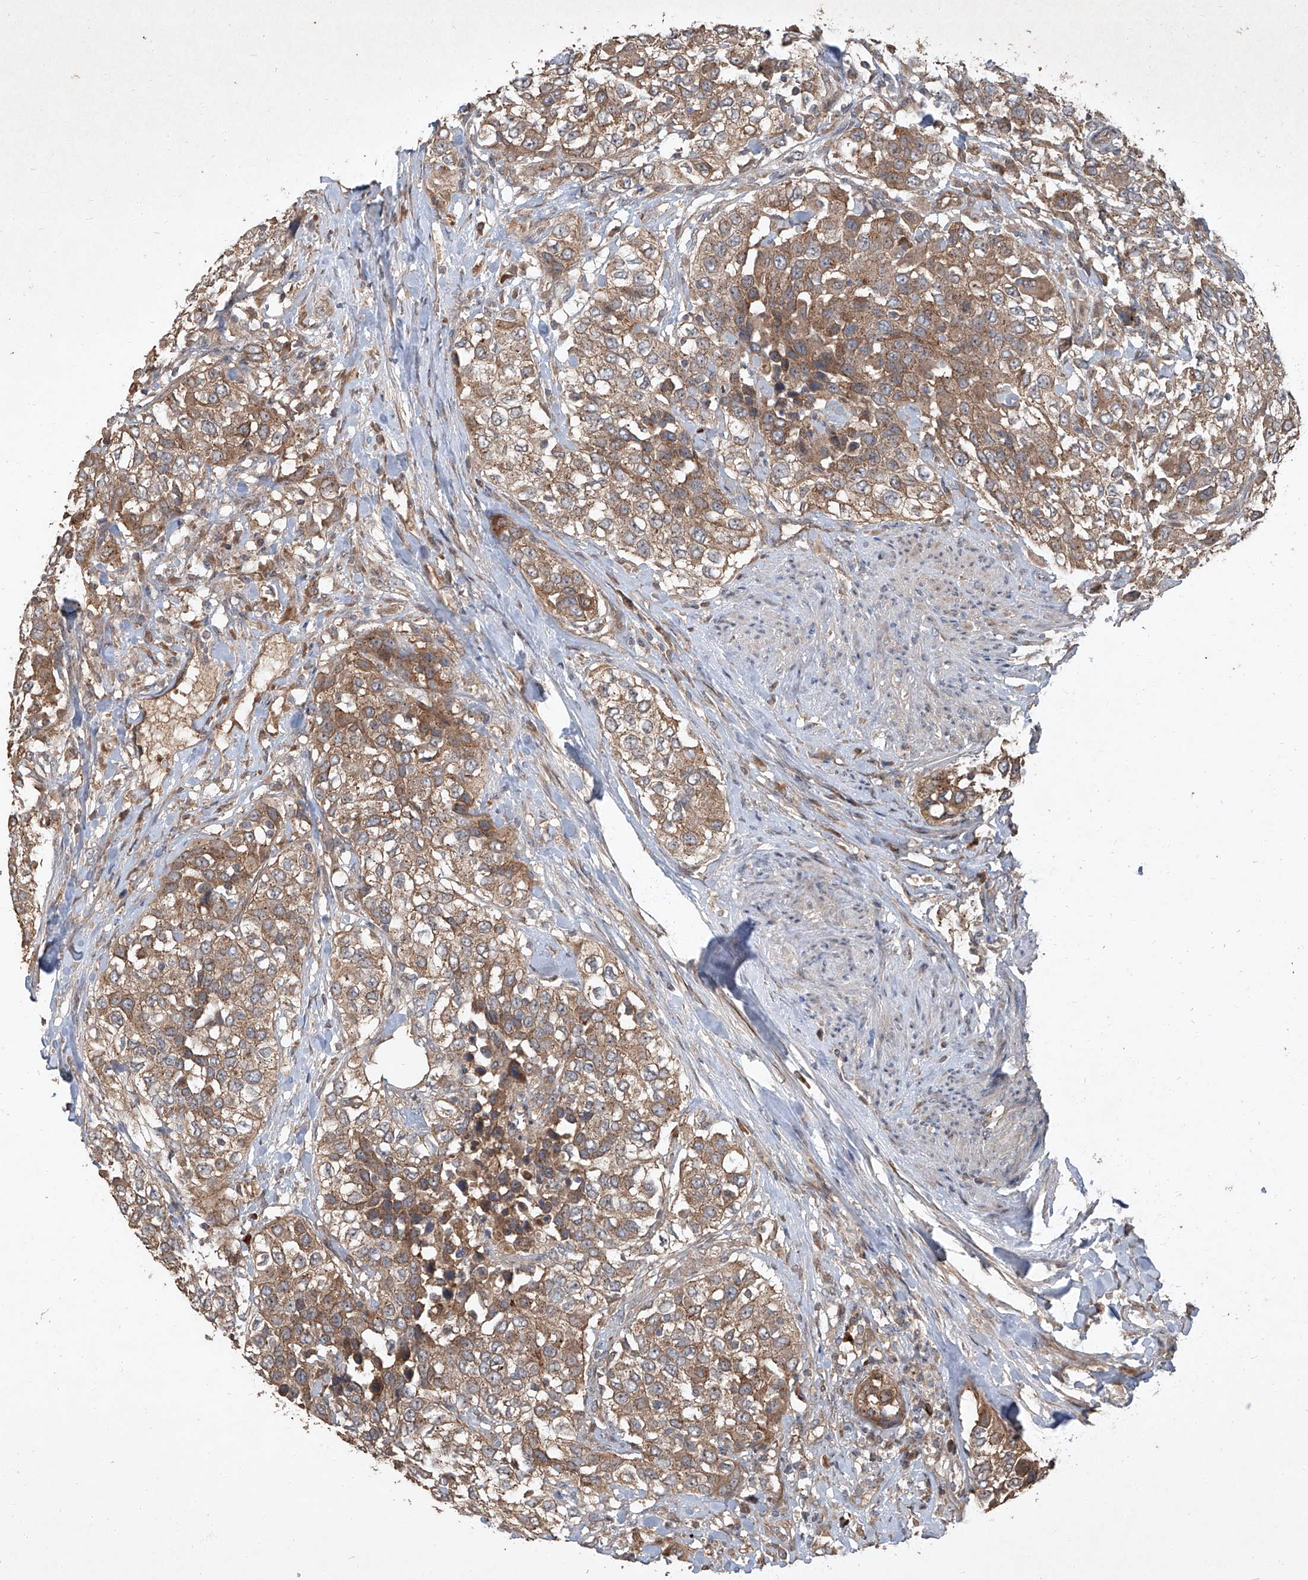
{"staining": {"intensity": "moderate", "quantity": ">75%", "location": "cytoplasmic/membranous"}, "tissue": "urothelial cancer", "cell_type": "Tumor cells", "image_type": "cancer", "snomed": [{"axis": "morphology", "description": "Urothelial carcinoma, High grade"}, {"axis": "topography", "description": "Urinary bladder"}], "caption": "Immunohistochemical staining of human high-grade urothelial carcinoma displays moderate cytoplasmic/membranous protein positivity in approximately >75% of tumor cells.", "gene": "CCN1", "patient": {"sex": "female", "age": 80}}